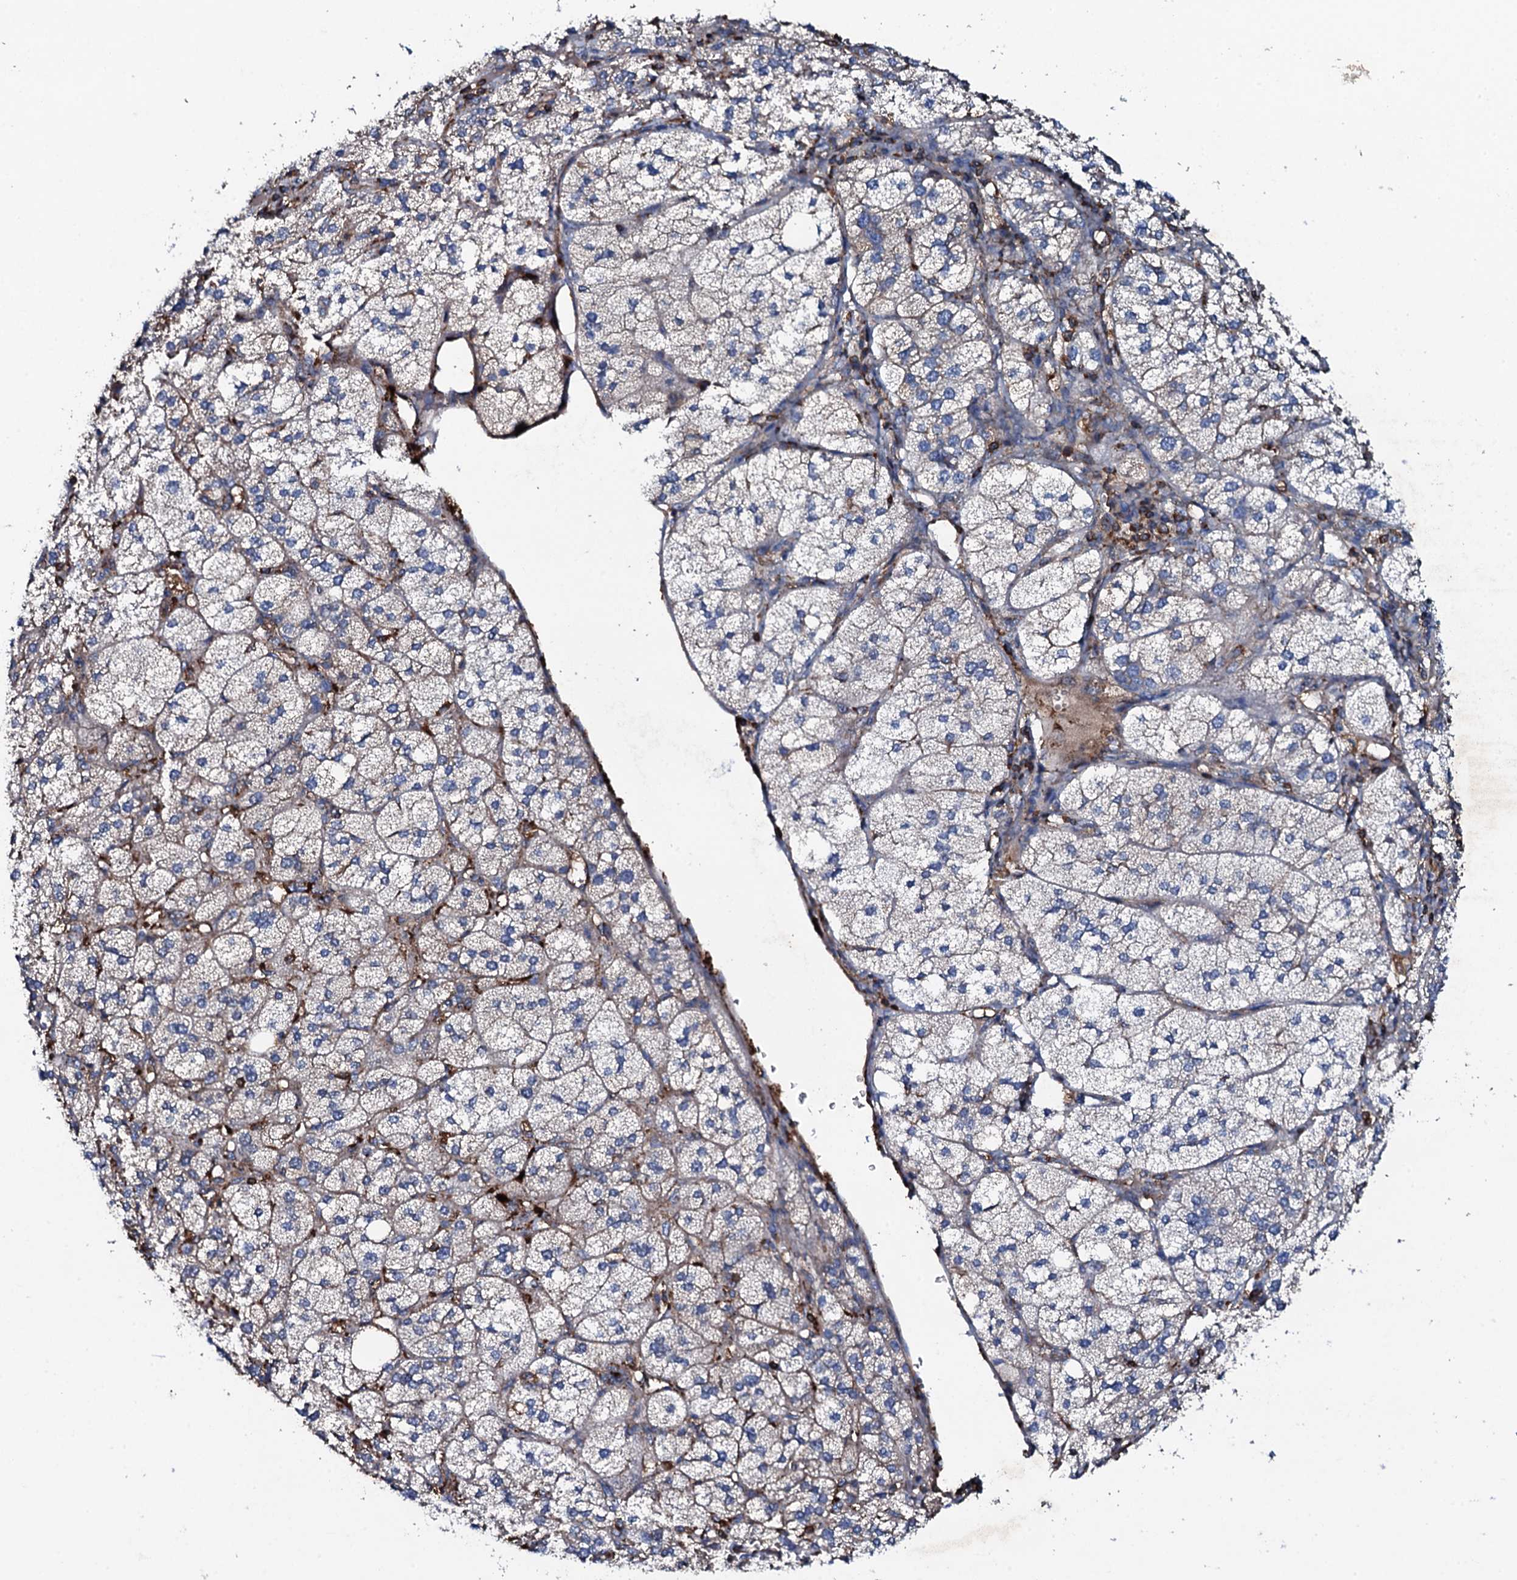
{"staining": {"intensity": "weak", "quantity": "<25%", "location": "cytoplasmic/membranous"}, "tissue": "adrenal gland", "cell_type": "Glandular cells", "image_type": "normal", "snomed": [{"axis": "morphology", "description": "Normal tissue, NOS"}, {"axis": "topography", "description": "Adrenal gland"}], "caption": "High power microscopy image of an IHC photomicrograph of benign adrenal gland, revealing no significant staining in glandular cells. (IHC, brightfield microscopy, high magnification).", "gene": "MS4A4E", "patient": {"sex": "female", "age": 61}}